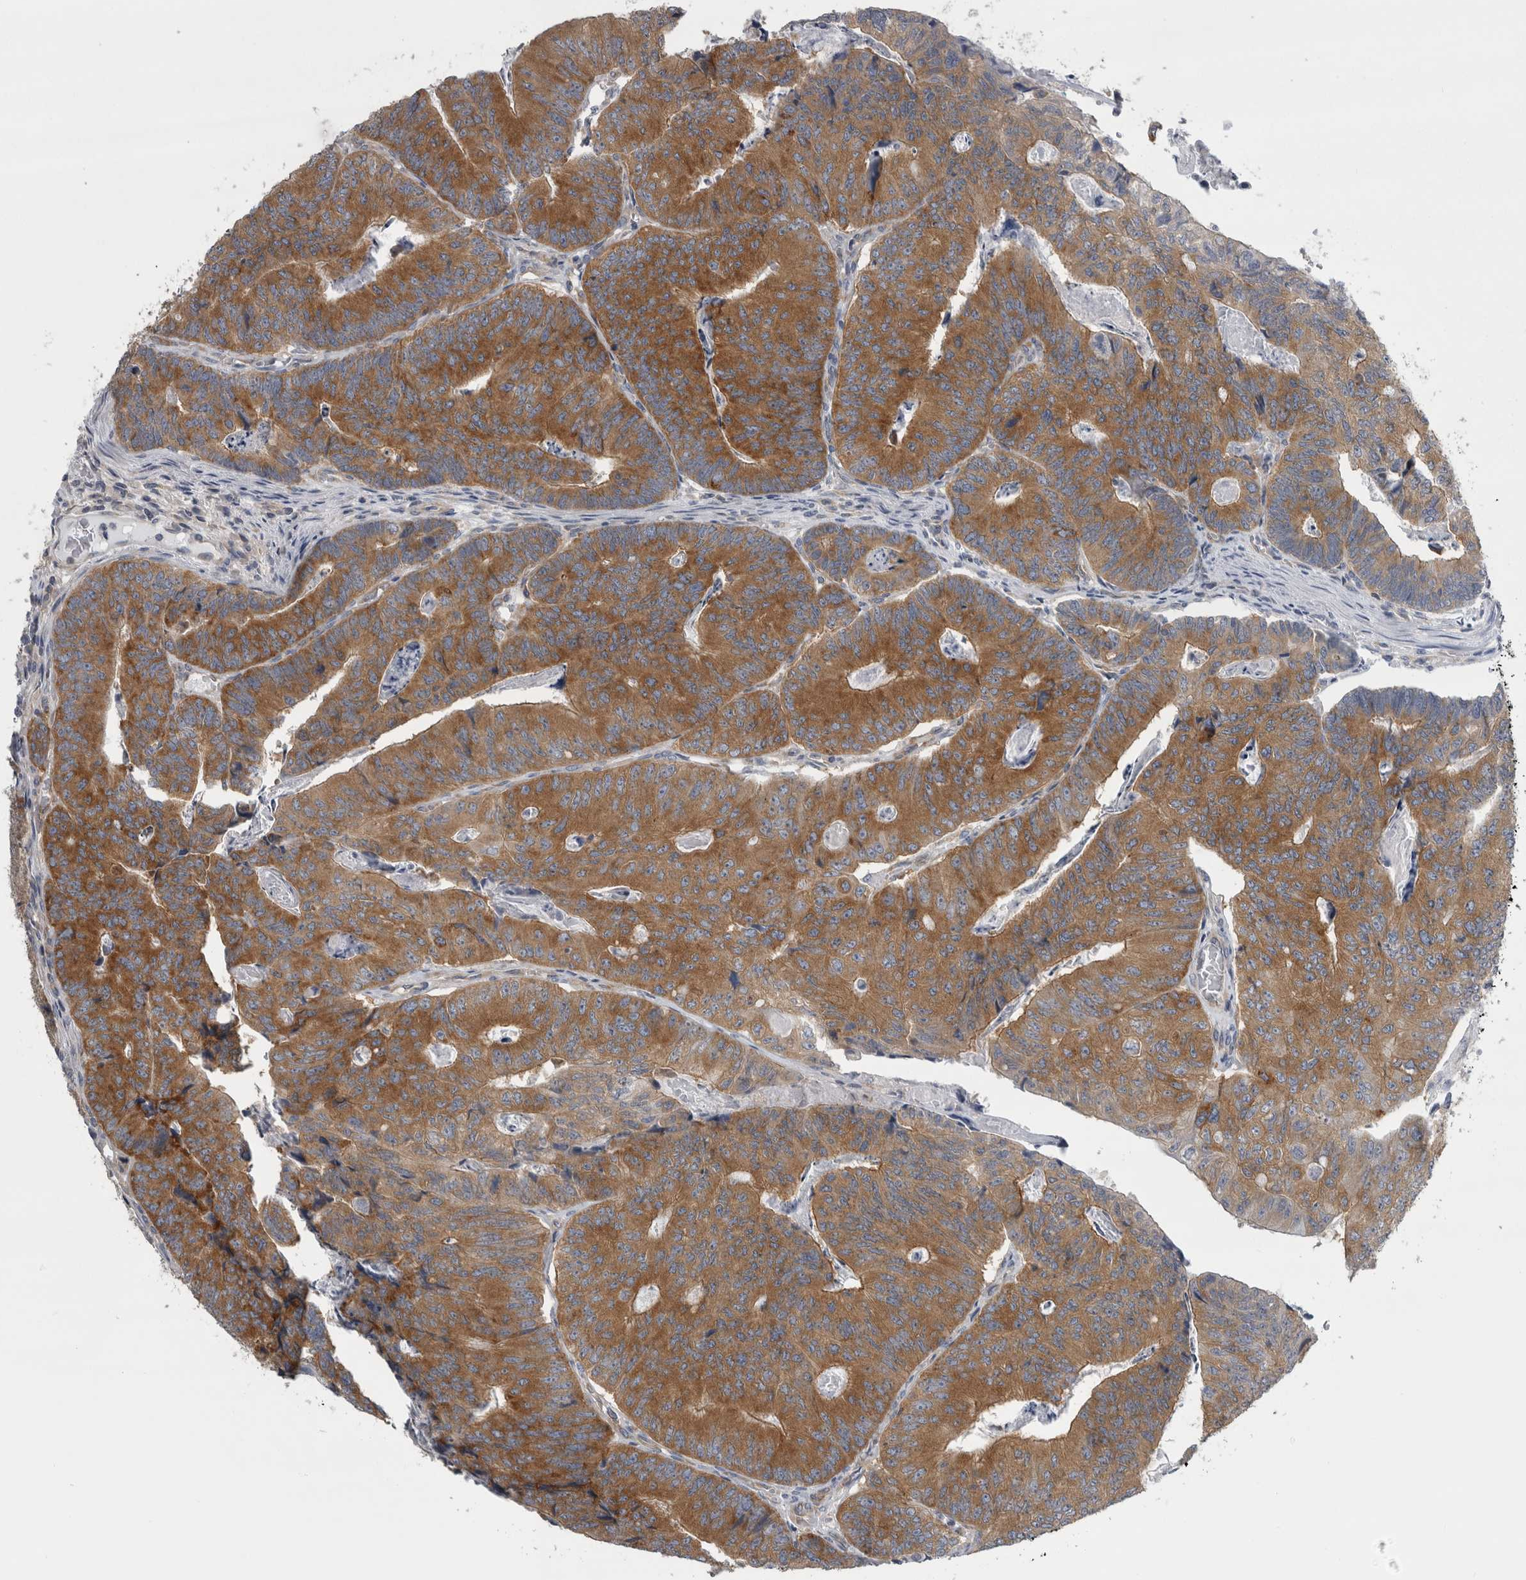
{"staining": {"intensity": "moderate", "quantity": ">75%", "location": "cytoplasmic/membranous"}, "tissue": "colorectal cancer", "cell_type": "Tumor cells", "image_type": "cancer", "snomed": [{"axis": "morphology", "description": "Adenocarcinoma, NOS"}, {"axis": "topography", "description": "Colon"}], "caption": "Colorectal adenocarcinoma was stained to show a protein in brown. There is medium levels of moderate cytoplasmic/membranous staining in about >75% of tumor cells. The protein is shown in brown color, while the nuclei are stained blue.", "gene": "PRRC2C", "patient": {"sex": "female", "age": 67}}